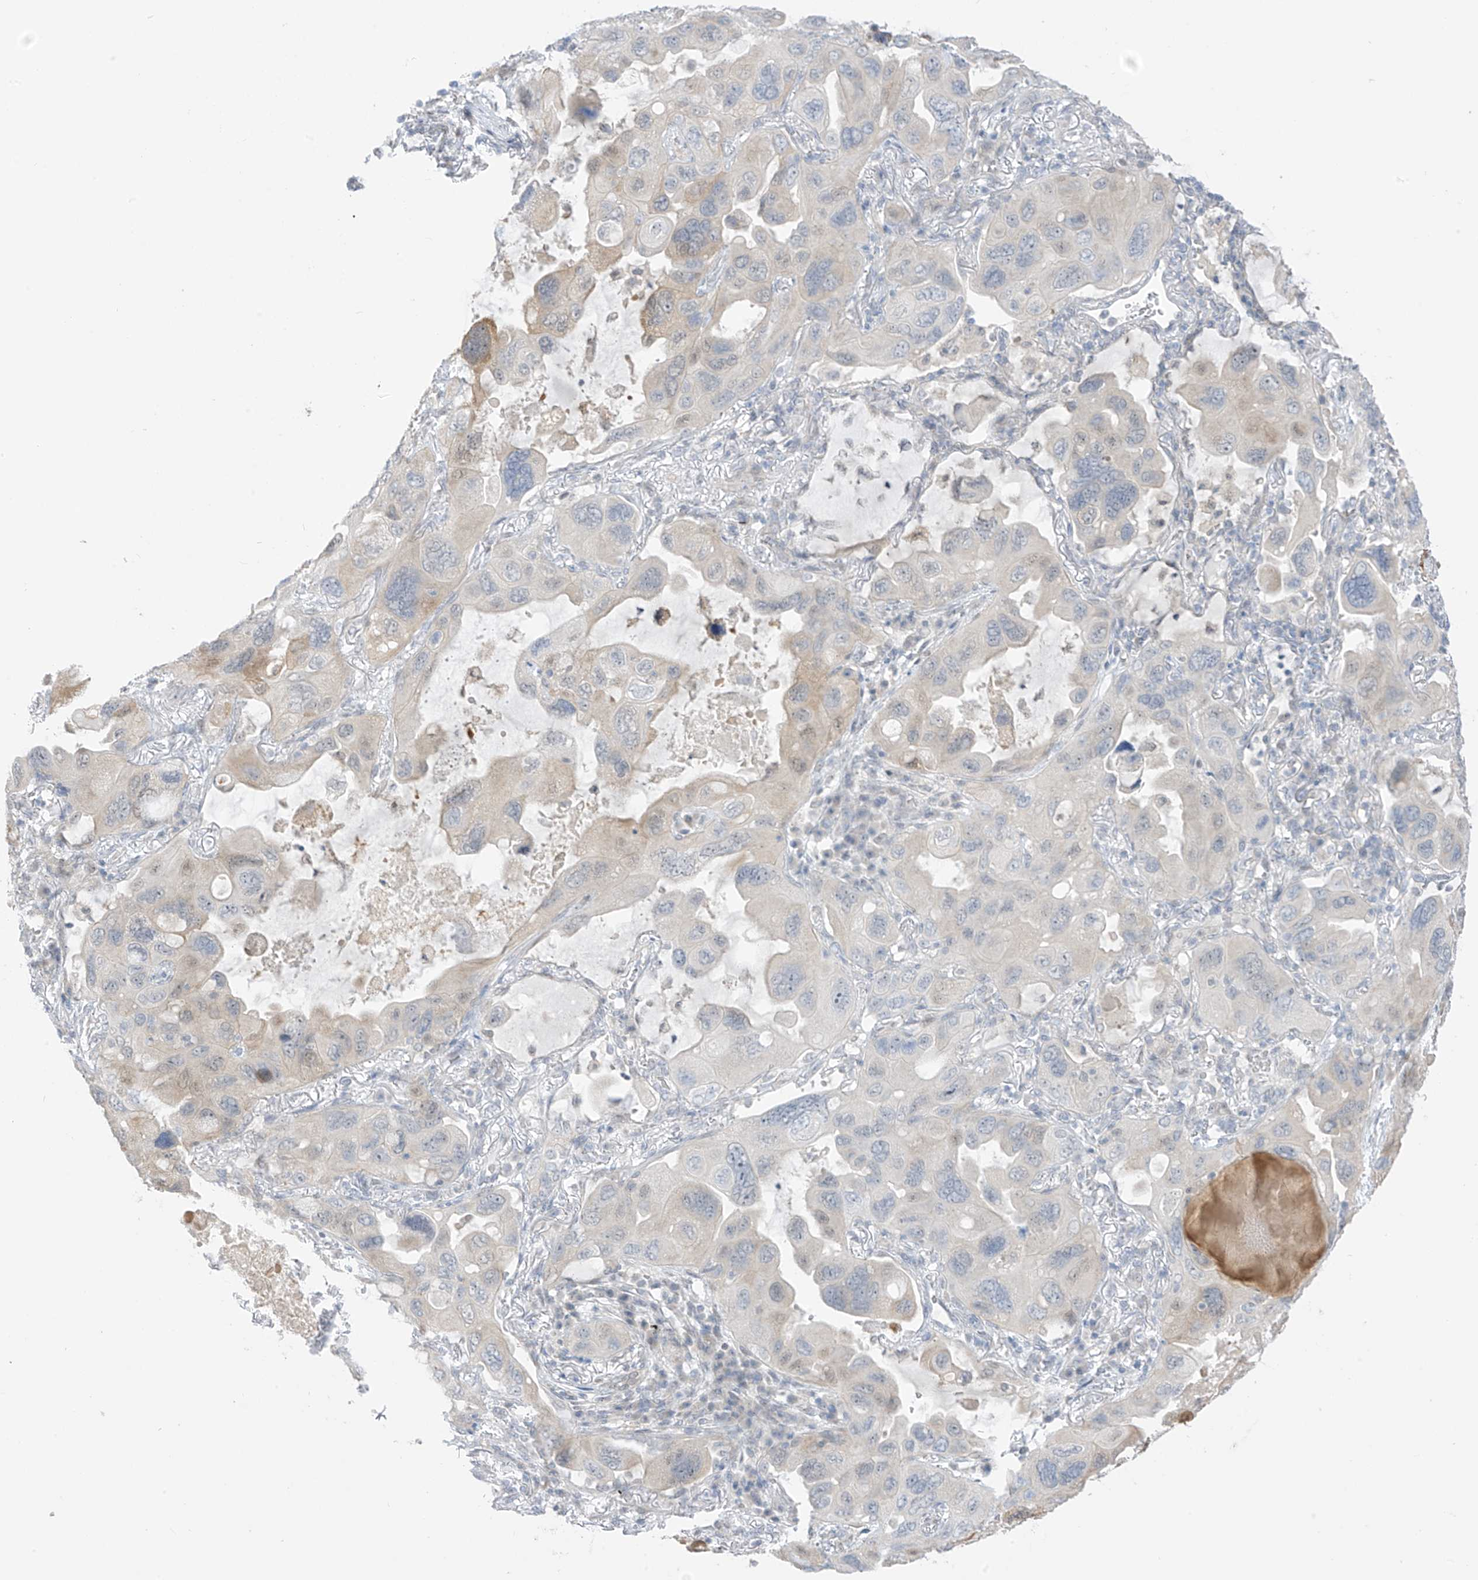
{"staining": {"intensity": "weak", "quantity": "<25%", "location": "cytoplasmic/membranous"}, "tissue": "lung cancer", "cell_type": "Tumor cells", "image_type": "cancer", "snomed": [{"axis": "morphology", "description": "Squamous cell carcinoma, NOS"}, {"axis": "topography", "description": "Lung"}], "caption": "The micrograph exhibits no significant expression in tumor cells of lung cancer (squamous cell carcinoma).", "gene": "ASPRV1", "patient": {"sex": "female", "age": 73}}